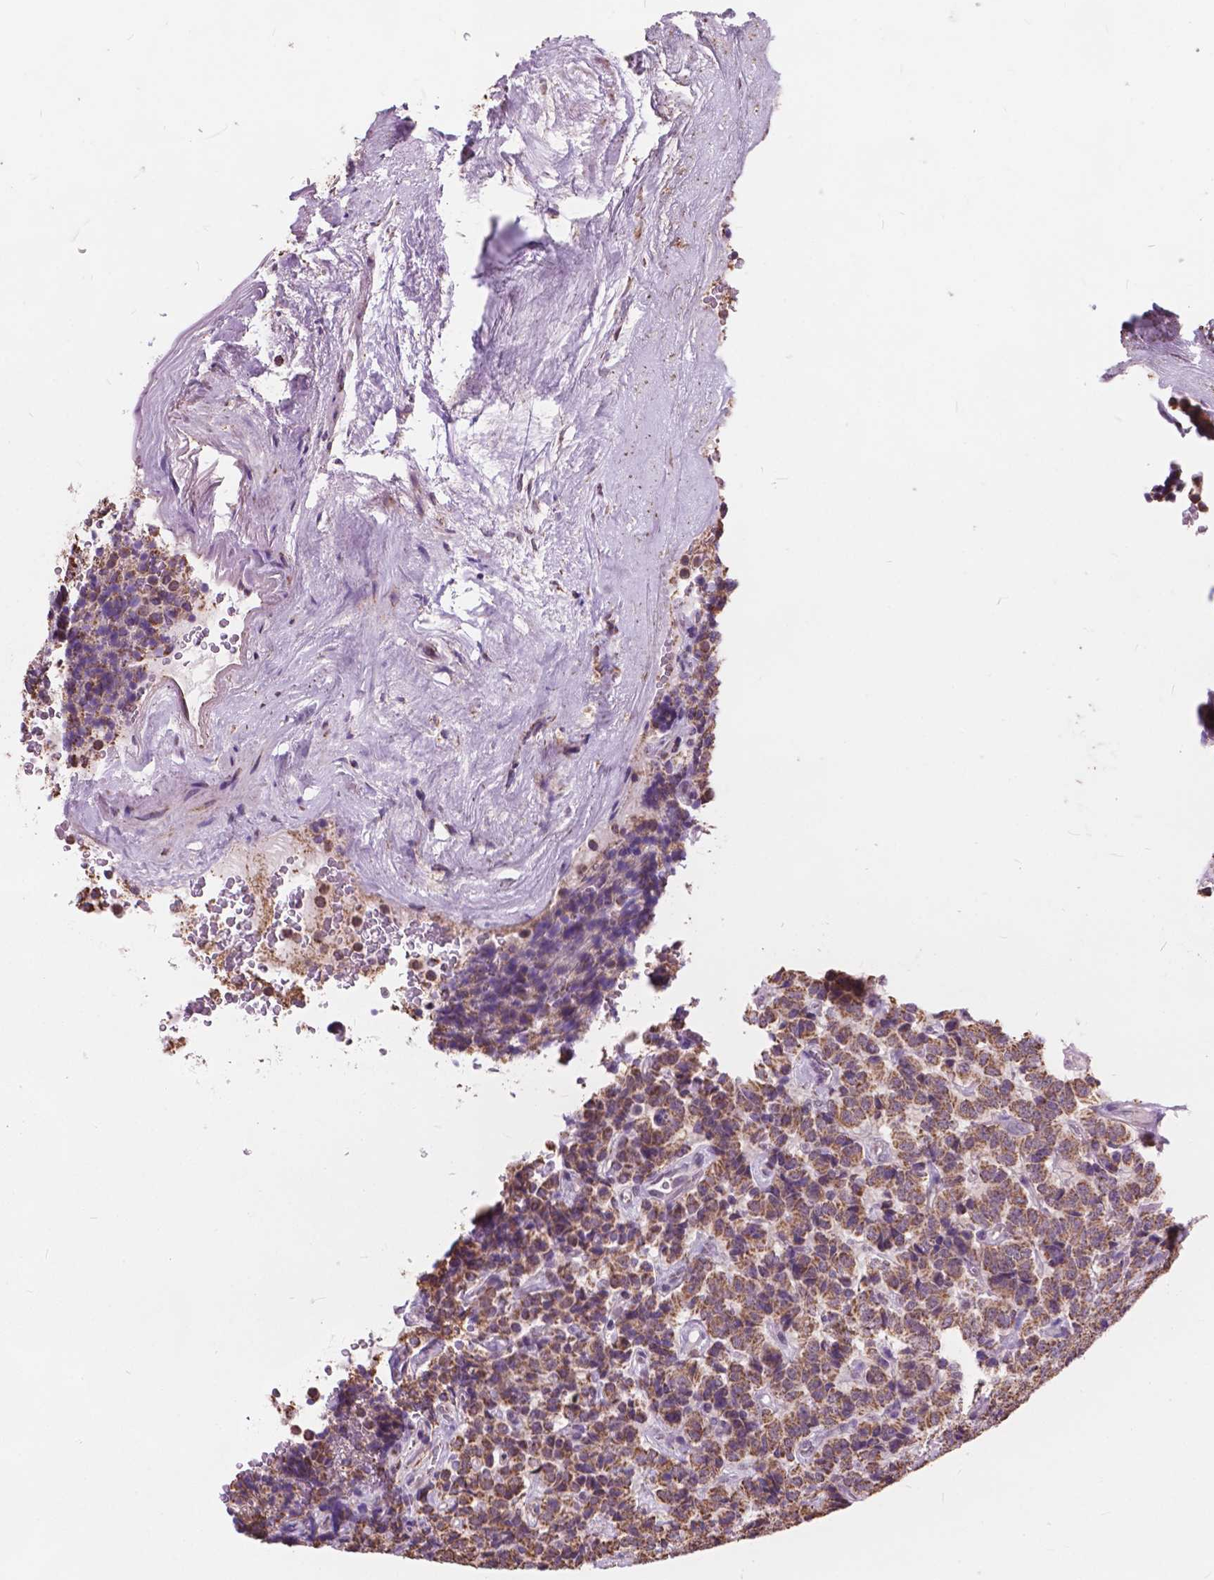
{"staining": {"intensity": "moderate", "quantity": ">75%", "location": "cytoplasmic/membranous"}, "tissue": "carcinoid", "cell_type": "Tumor cells", "image_type": "cancer", "snomed": [{"axis": "morphology", "description": "Carcinoid, malignant, NOS"}, {"axis": "topography", "description": "Pancreas"}], "caption": "Malignant carcinoid stained with immunohistochemistry exhibits moderate cytoplasmic/membranous positivity in approximately >75% of tumor cells. Immunohistochemistry stains the protein of interest in brown and the nuclei are stained blue.", "gene": "SCOC", "patient": {"sex": "male", "age": 36}}